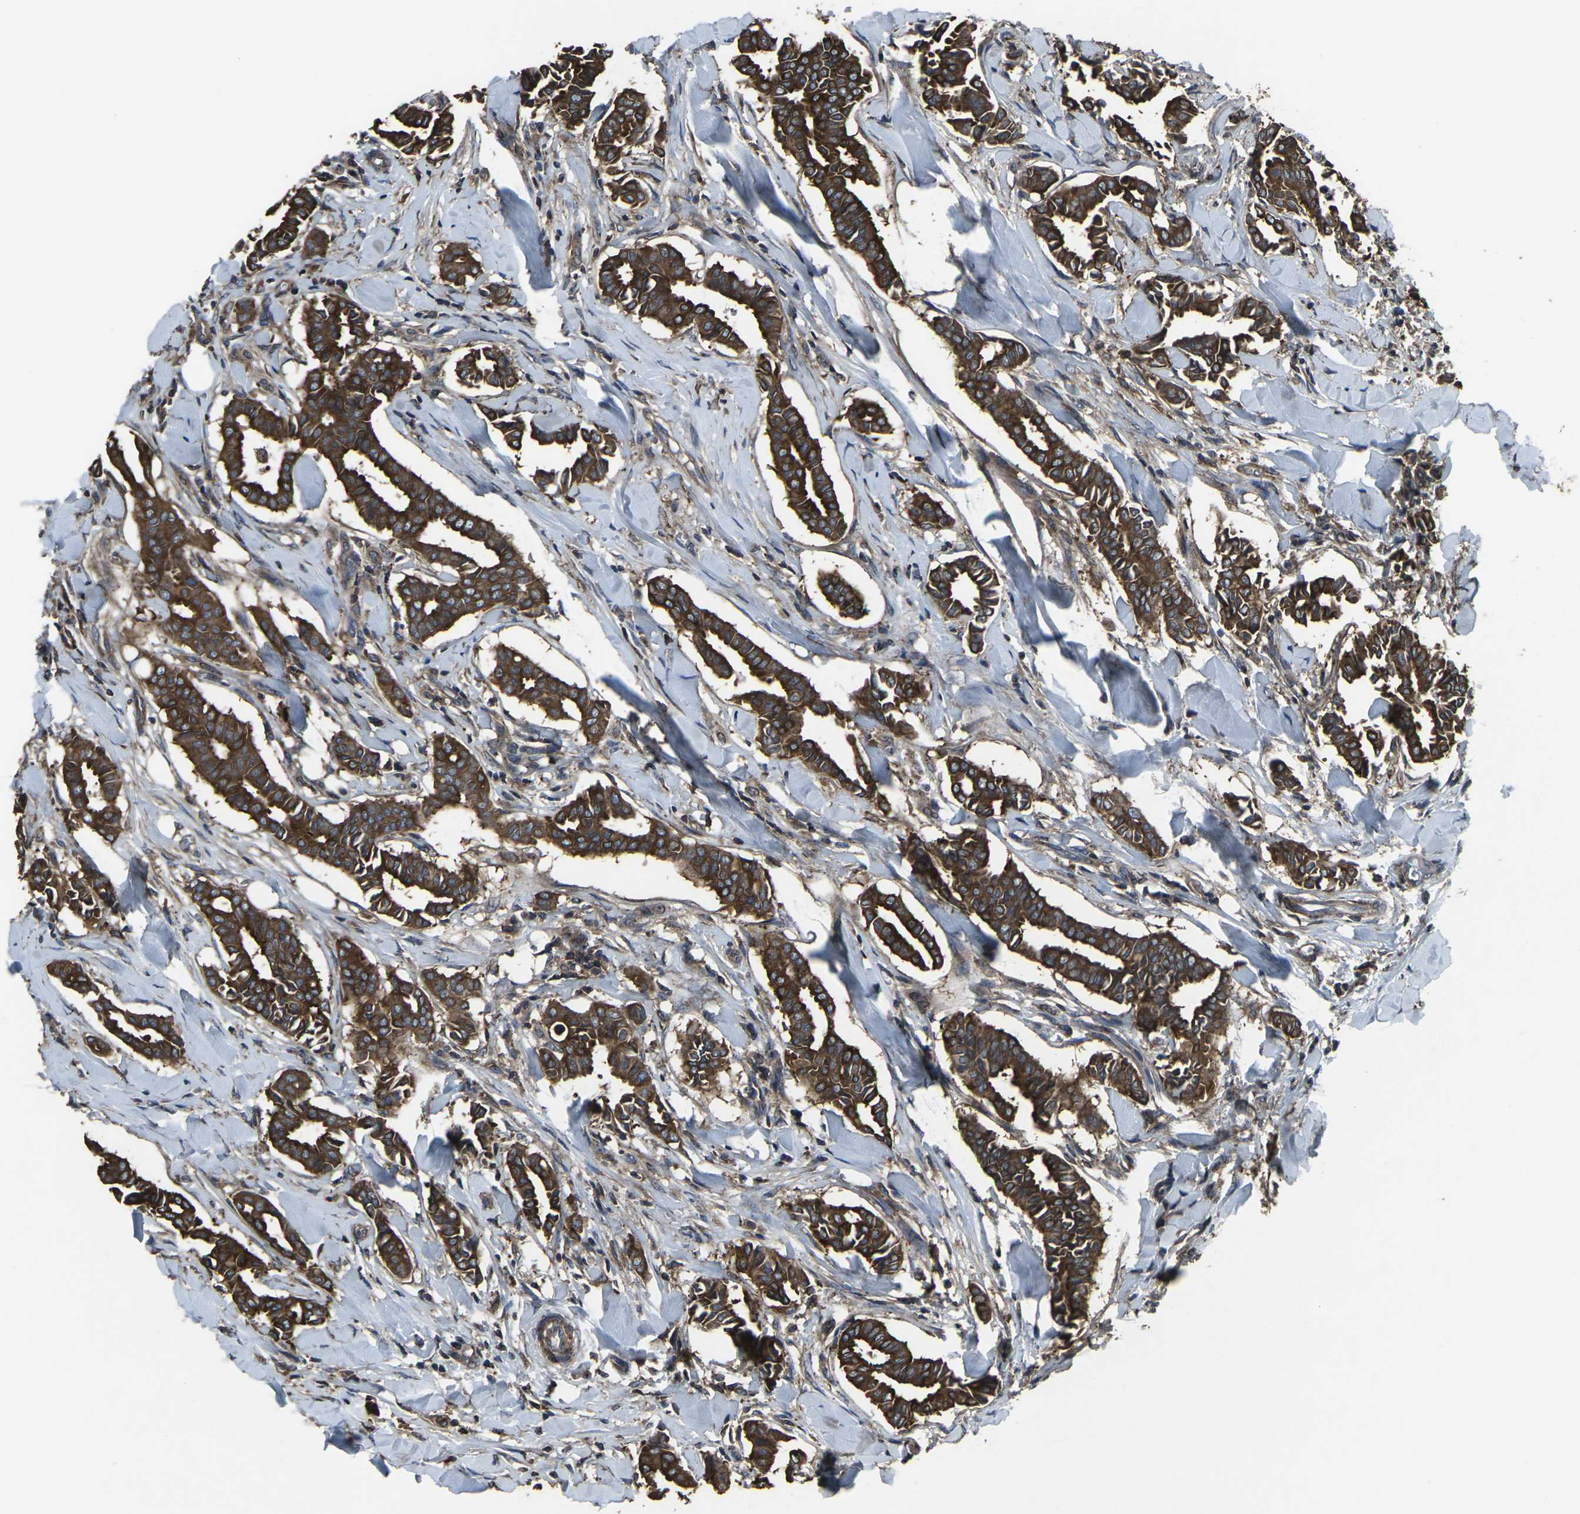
{"staining": {"intensity": "strong", "quantity": ">75%", "location": "cytoplasmic/membranous"}, "tissue": "head and neck cancer", "cell_type": "Tumor cells", "image_type": "cancer", "snomed": [{"axis": "morphology", "description": "Adenocarcinoma, NOS"}, {"axis": "topography", "description": "Salivary gland"}, {"axis": "topography", "description": "Head-Neck"}], "caption": "IHC staining of head and neck adenocarcinoma, which demonstrates high levels of strong cytoplasmic/membranous expression in about >75% of tumor cells indicating strong cytoplasmic/membranous protein staining. The staining was performed using DAB (3,3'-diaminobenzidine) (brown) for protein detection and nuclei were counterstained in hematoxylin (blue).", "gene": "PRKACB", "patient": {"sex": "female", "age": 59}}